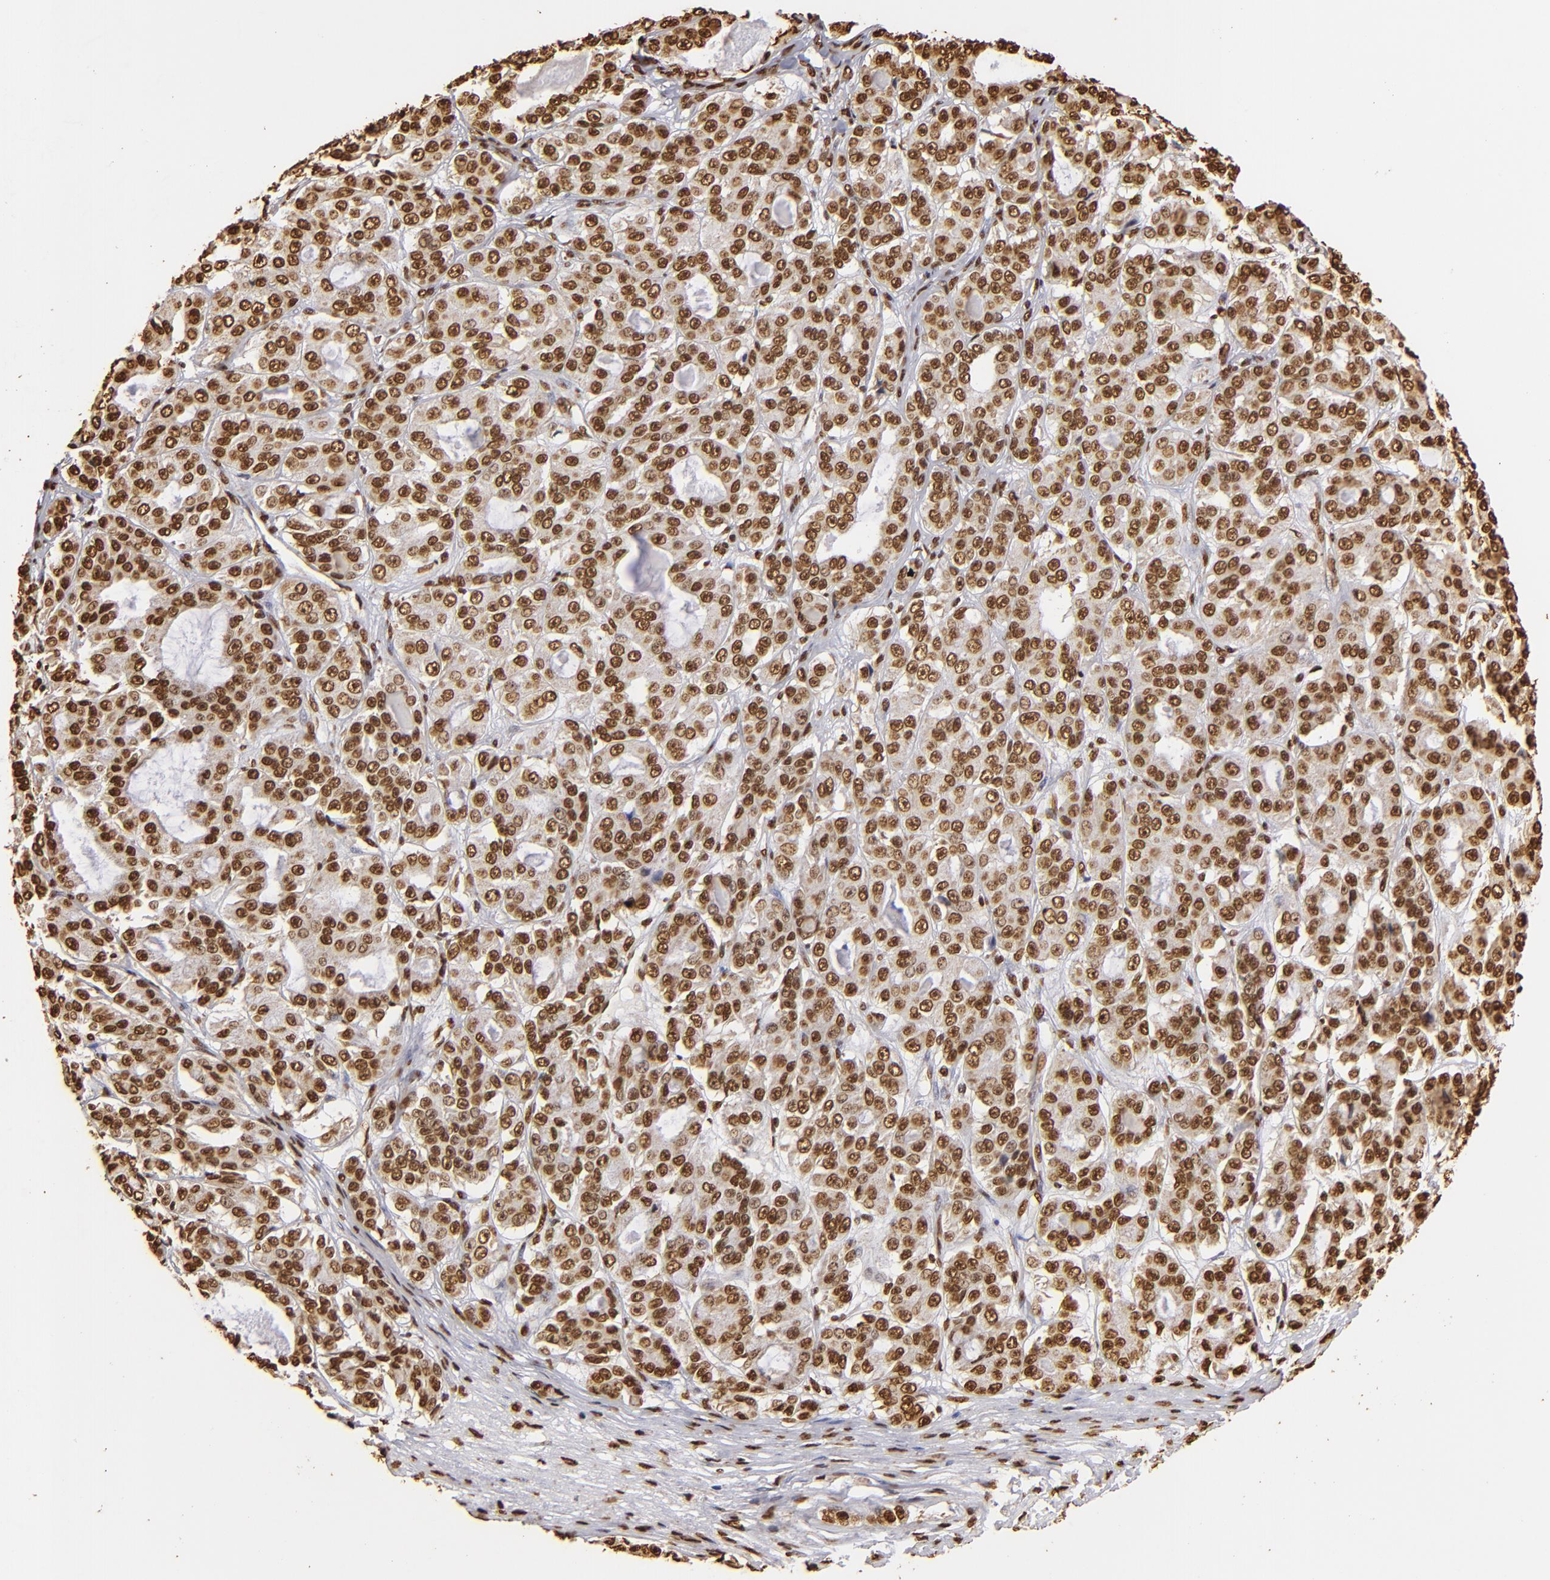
{"staining": {"intensity": "strong", "quantity": ">75%", "location": "nuclear"}, "tissue": "ovarian cancer", "cell_type": "Tumor cells", "image_type": "cancer", "snomed": [{"axis": "morphology", "description": "Carcinoma, endometroid"}, {"axis": "topography", "description": "Ovary"}], "caption": "Immunohistochemistry photomicrograph of neoplastic tissue: ovarian endometroid carcinoma stained using immunohistochemistry (IHC) reveals high levels of strong protein expression localized specifically in the nuclear of tumor cells, appearing as a nuclear brown color.", "gene": "ILF3", "patient": {"sex": "female", "age": 61}}